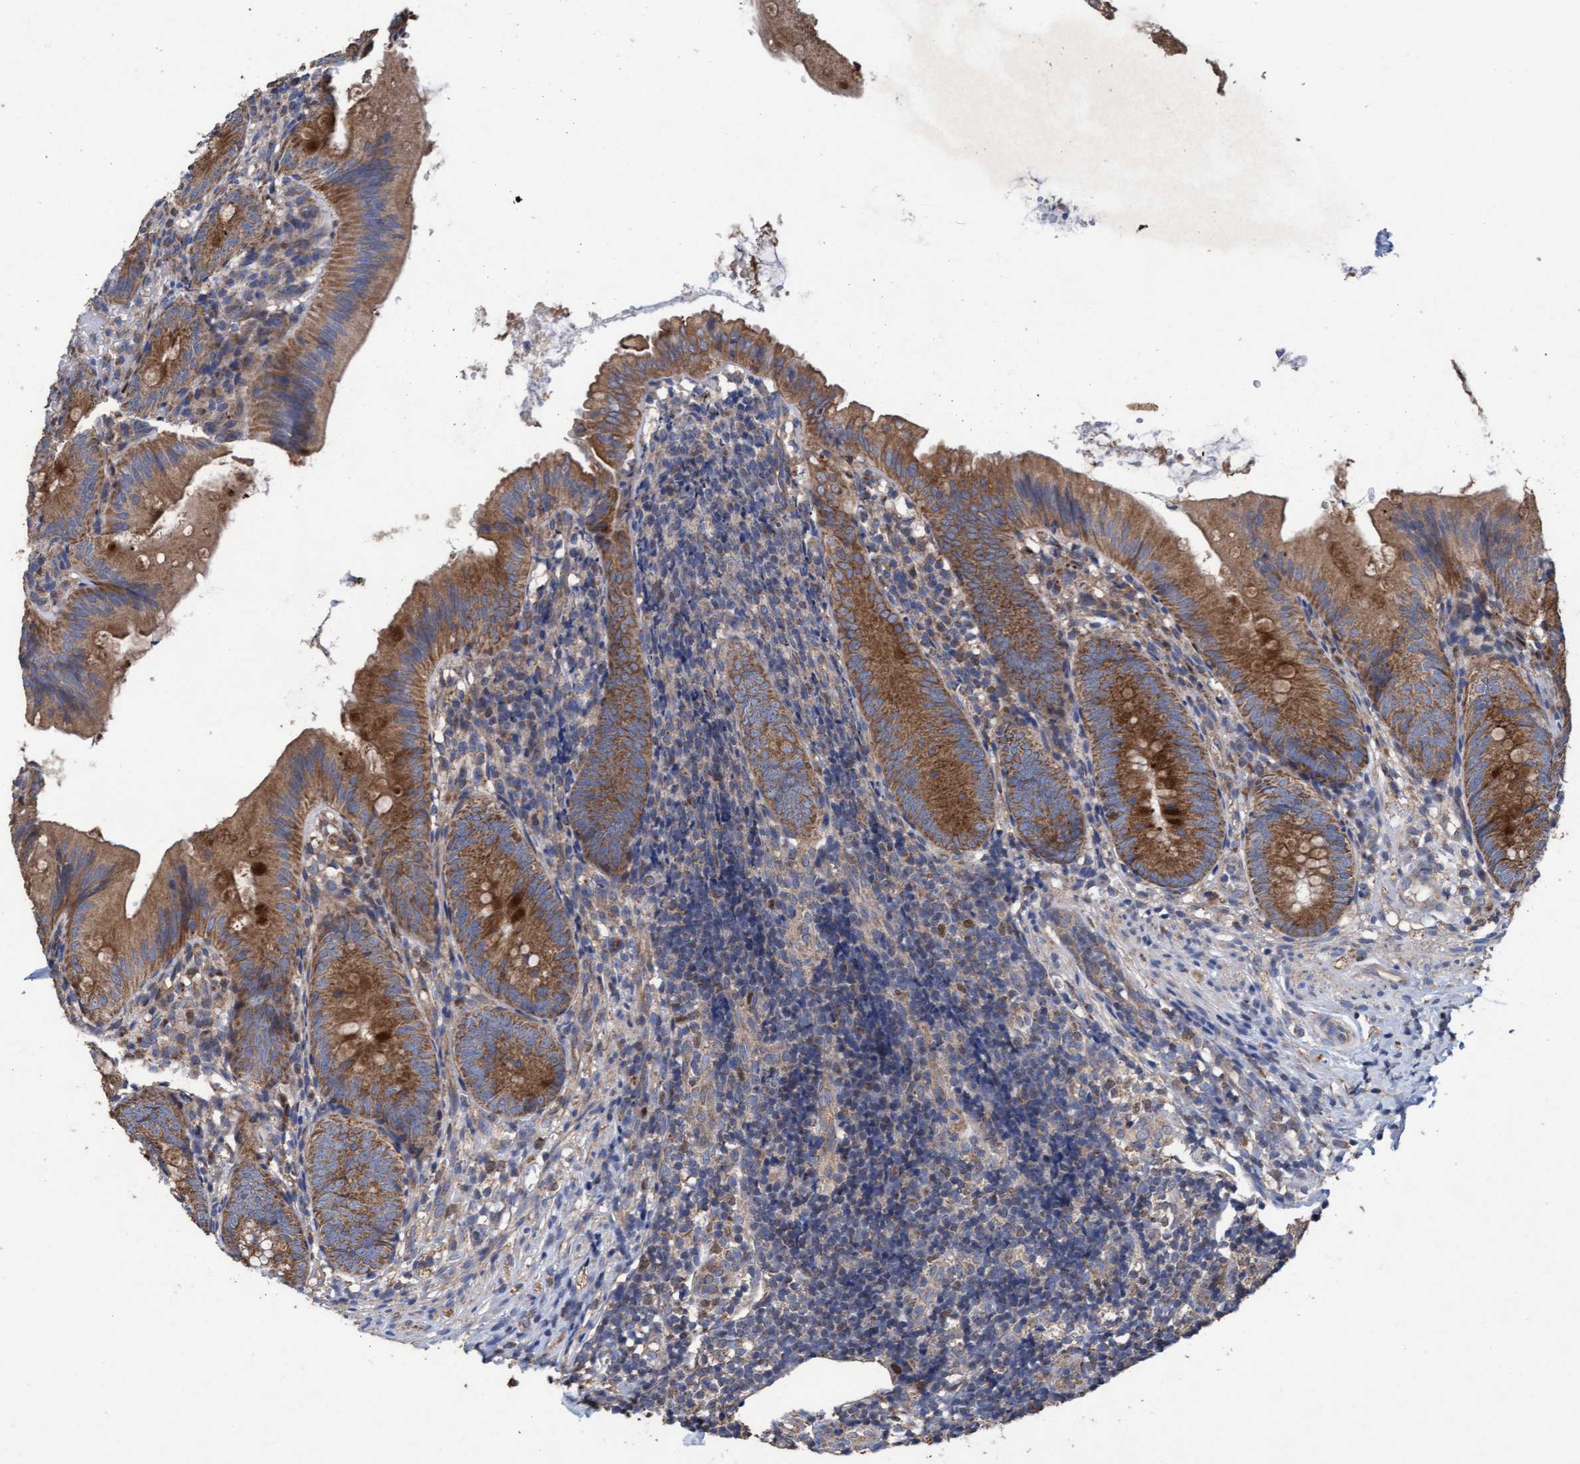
{"staining": {"intensity": "moderate", "quantity": ">75%", "location": "cytoplasmic/membranous"}, "tissue": "appendix", "cell_type": "Glandular cells", "image_type": "normal", "snomed": [{"axis": "morphology", "description": "Normal tissue, NOS"}, {"axis": "topography", "description": "Appendix"}], "caption": "Immunohistochemistry (IHC) of benign human appendix reveals medium levels of moderate cytoplasmic/membranous positivity in about >75% of glandular cells. The staining was performed using DAB (3,3'-diaminobenzidine) to visualize the protein expression in brown, while the nuclei were stained in blue with hematoxylin (Magnification: 20x).", "gene": "MRPL38", "patient": {"sex": "male", "age": 1}}